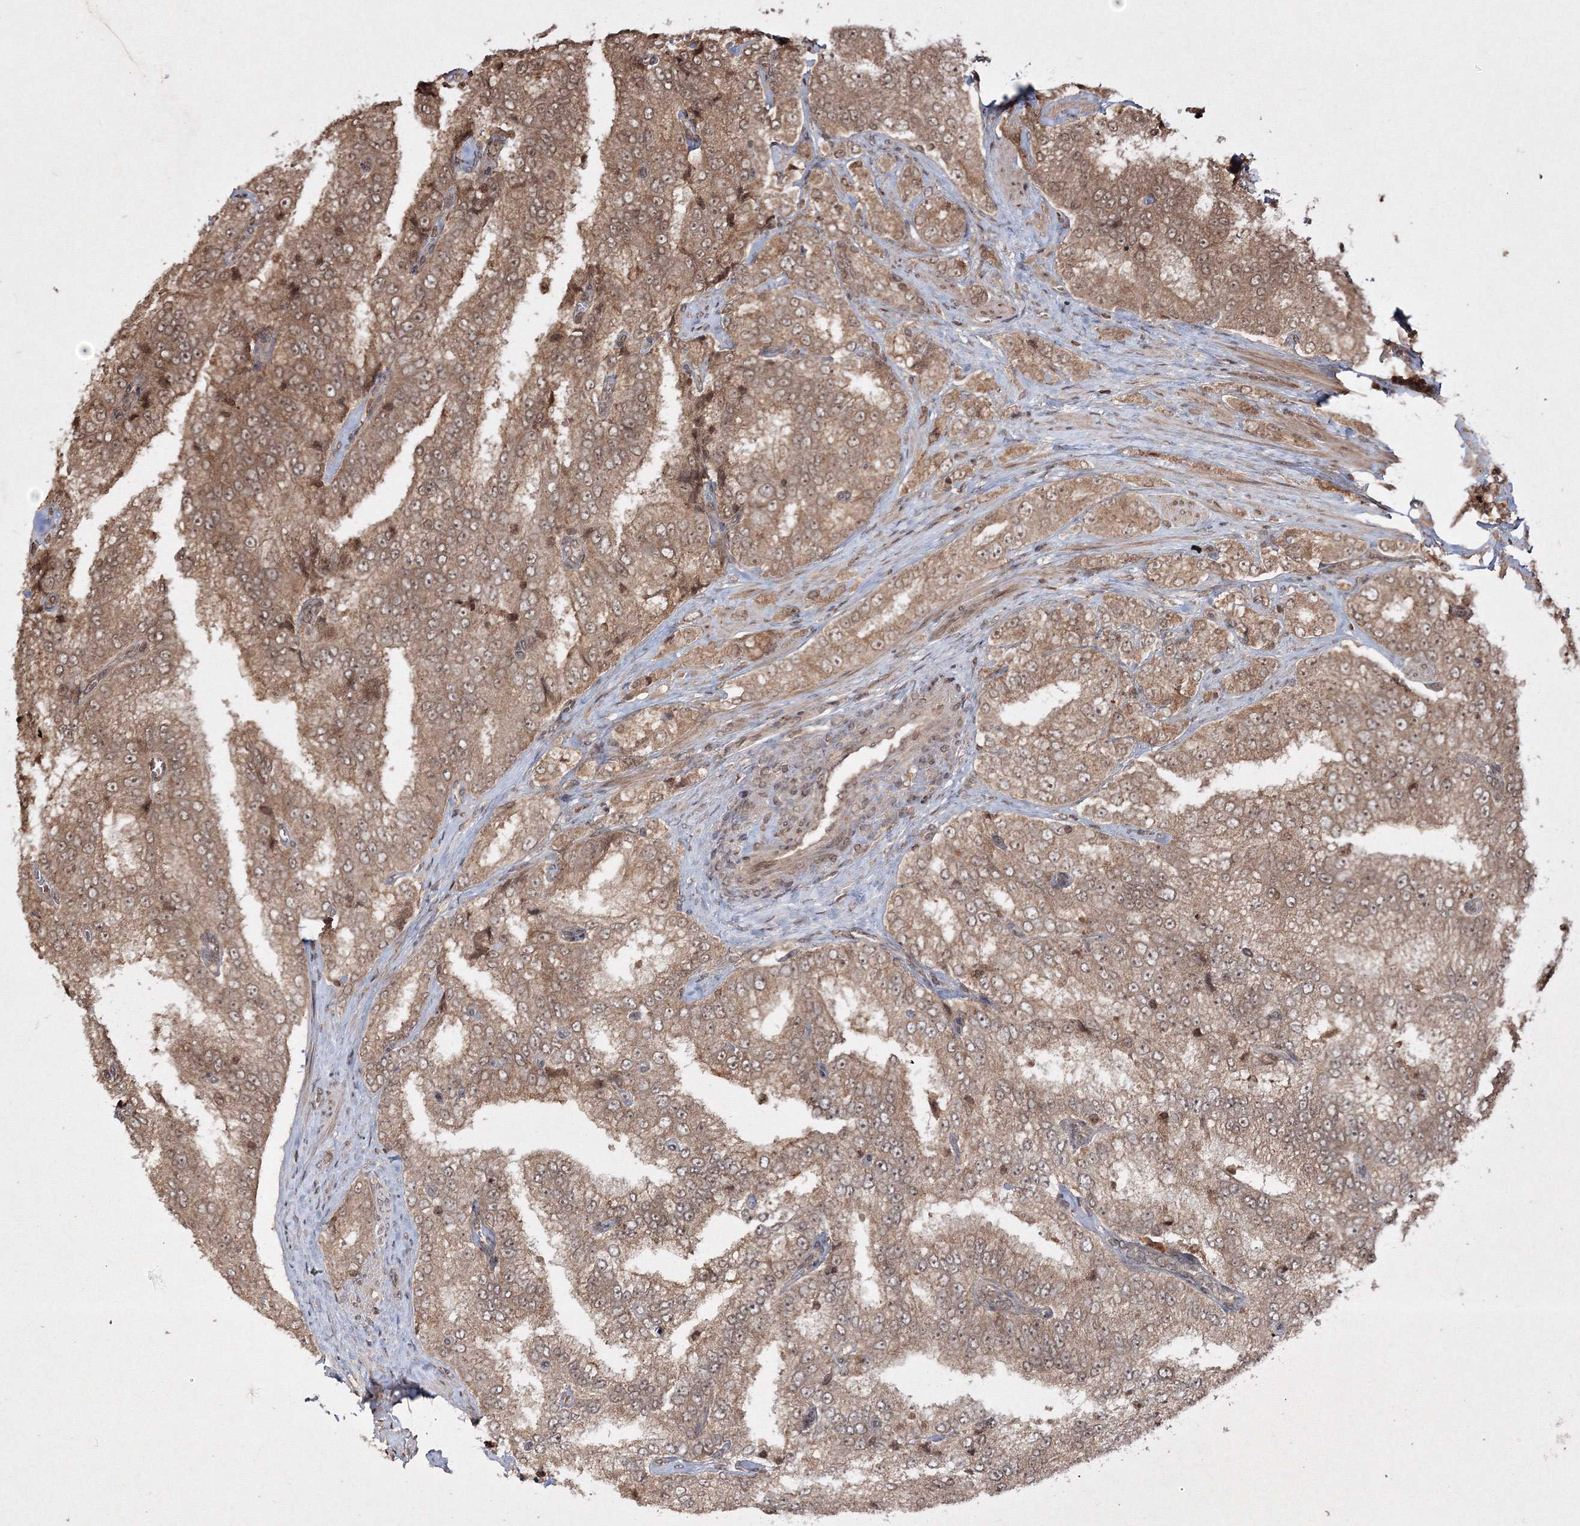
{"staining": {"intensity": "moderate", "quantity": ">75%", "location": "cytoplasmic/membranous,nuclear"}, "tissue": "prostate cancer", "cell_type": "Tumor cells", "image_type": "cancer", "snomed": [{"axis": "morphology", "description": "Adenocarcinoma, High grade"}, {"axis": "topography", "description": "Prostate"}], "caption": "IHC of human high-grade adenocarcinoma (prostate) shows medium levels of moderate cytoplasmic/membranous and nuclear positivity in approximately >75% of tumor cells. (DAB (3,3'-diaminobenzidine) IHC, brown staining for protein, blue staining for nuclei).", "gene": "PEX13", "patient": {"sex": "male", "age": 58}}